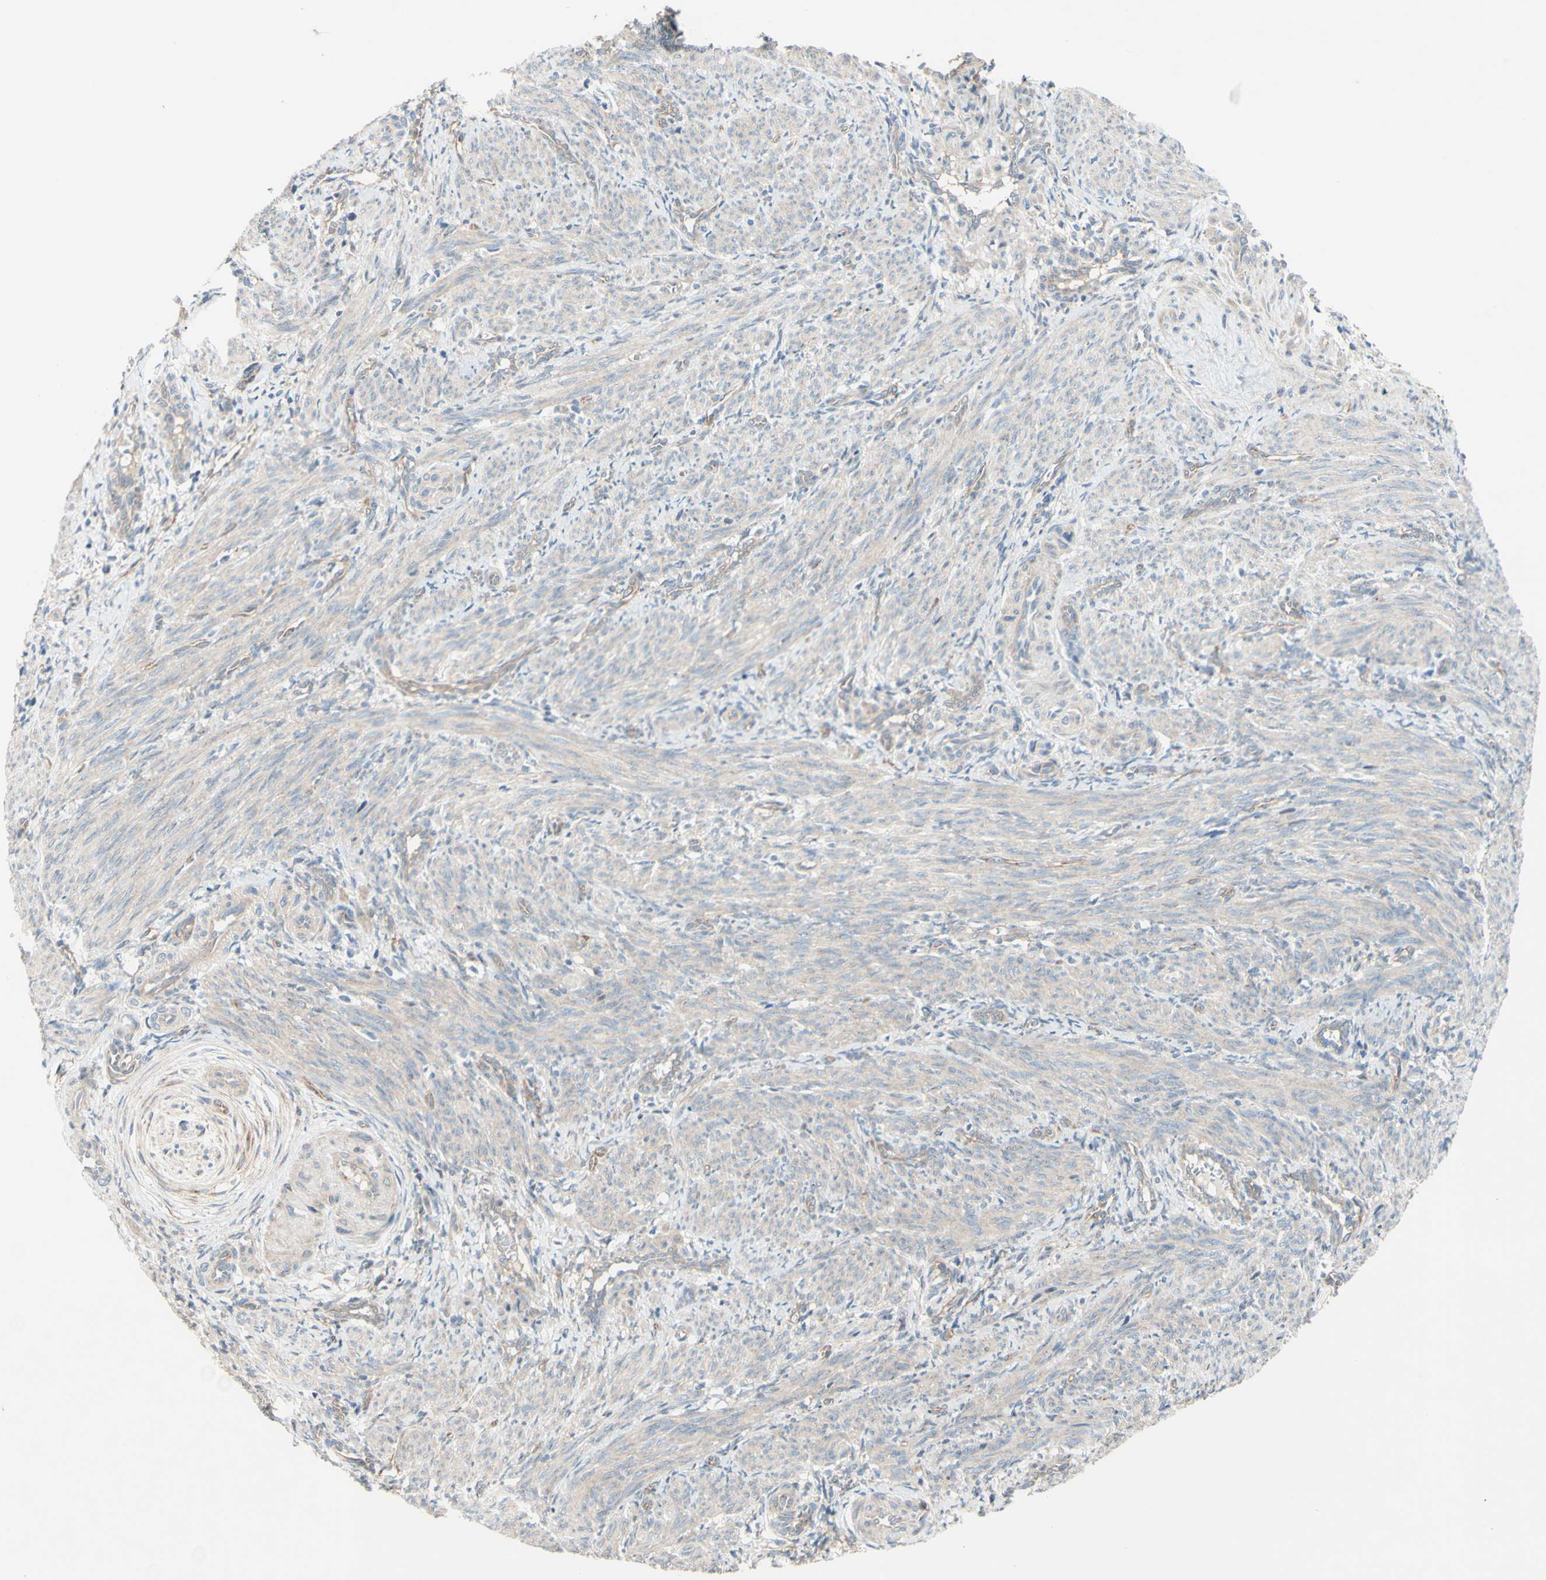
{"staining": {"intensity": "weak", "quantity": ">75%", "location": "cytoplasmic/membranous"}, "tissue": "smooth muscle", "cell_type": "Smooth muscle cells", "image_type": "normal", "snomed": [{"axis": "morphology", "description": "Normal tissue, NOS"}, {"axis": "topography", "description": "Endometrium"}], "caption": "Immunohistochemistry (DAB) staining of unremarkable smooth muscle demonstrates weak cytoplasmic/membranous protein staining in about >75% of smooth muscle cells.", "gene": "DYNLRB1", "patient": {"sex": "female", "age": 33}}